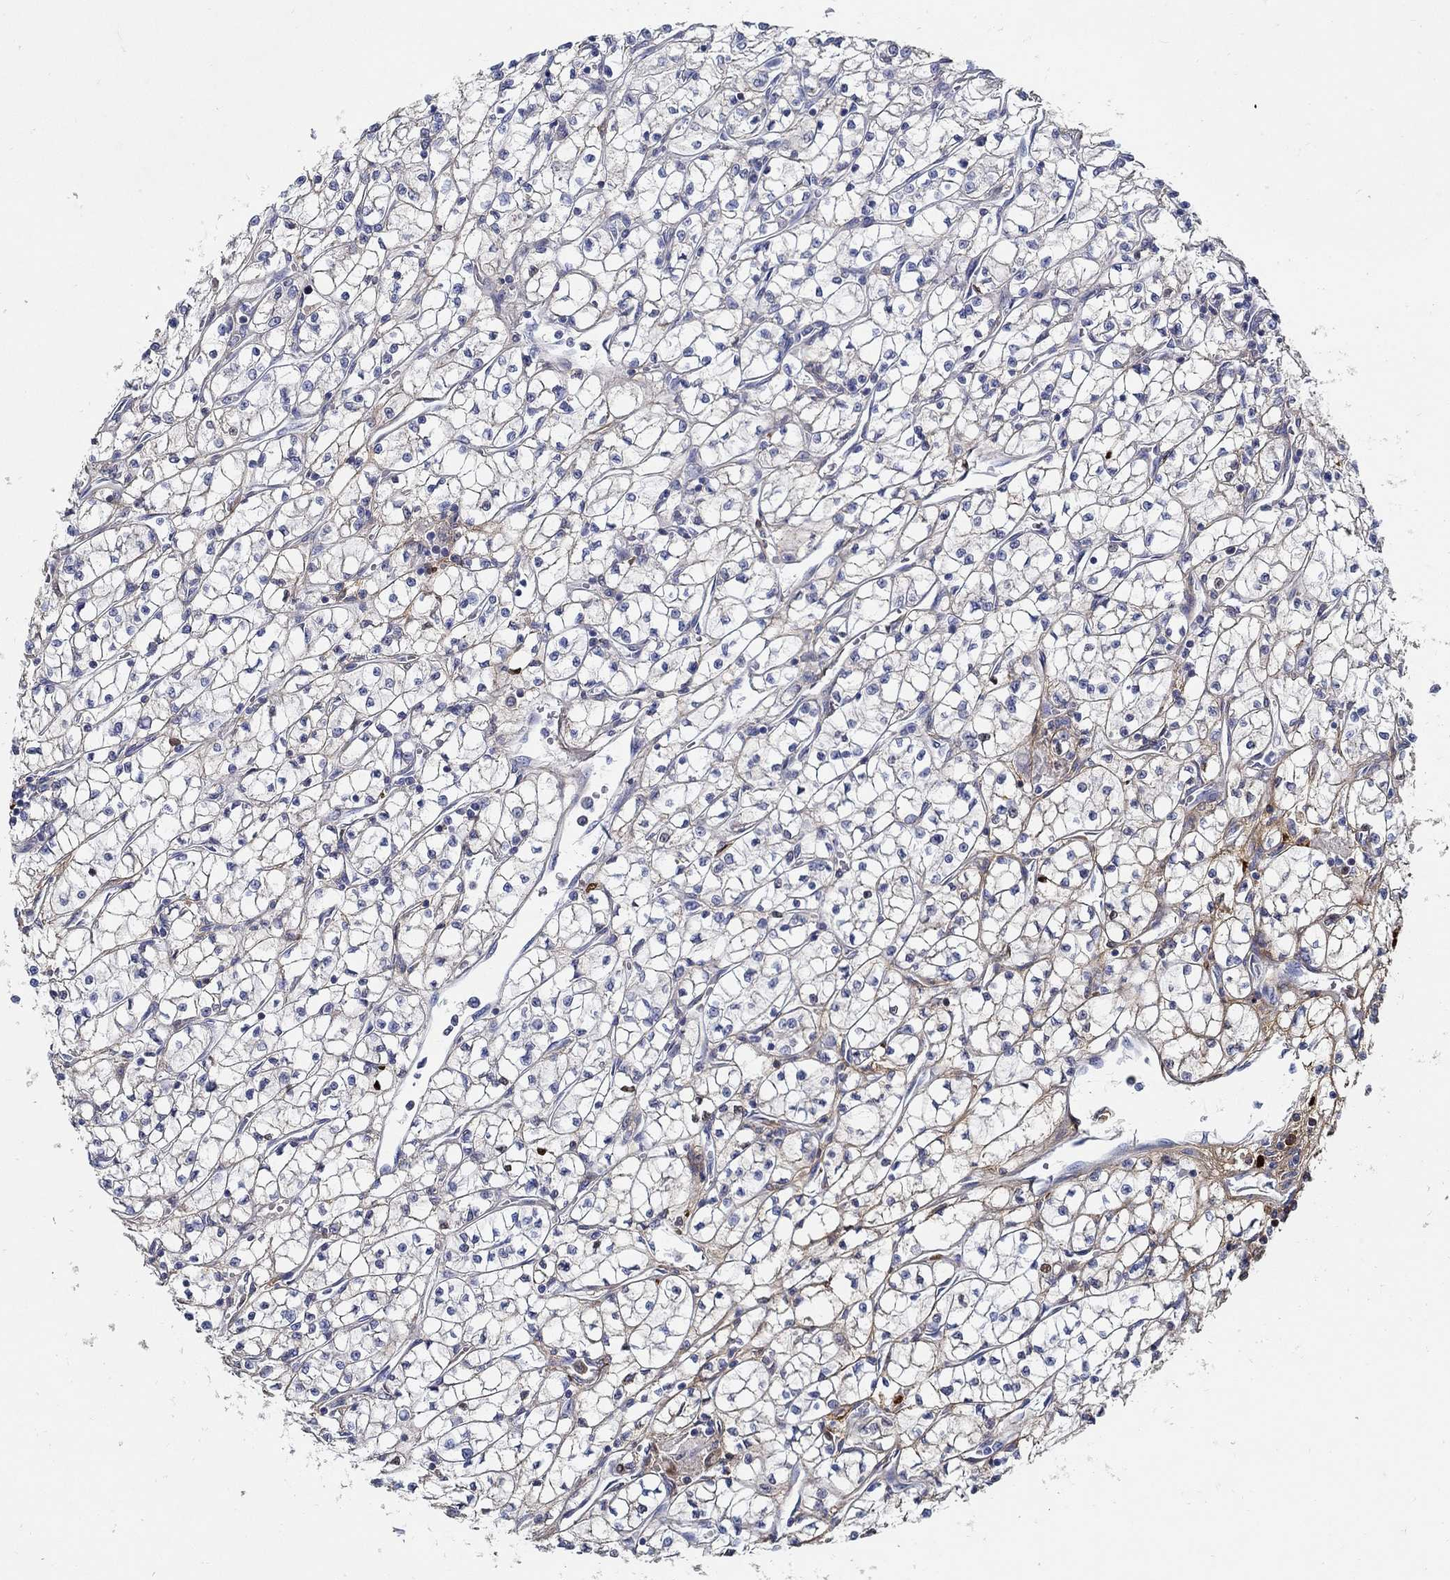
{"staining": {"intensity": "negative", "quantity": "none", "location": "none"}, "tissue": "renal cancer", "cell_type": "Tumor cells", "image_type": "cancer", "snomed": [{"axis": "morphology", "description": "Adenocarcinoma, NOS"}, {"axis": "topography", "description": "Kidney"}], "caption": "The immunohistochemistry (IHC) histopathology image has no significant staining in tumor cells of renal cancer (adenocarcinoma) tissue. (DAB IHC, high magnification).", "gene": "TGFBI", "patient": {"sex": "female", "age": 64}}